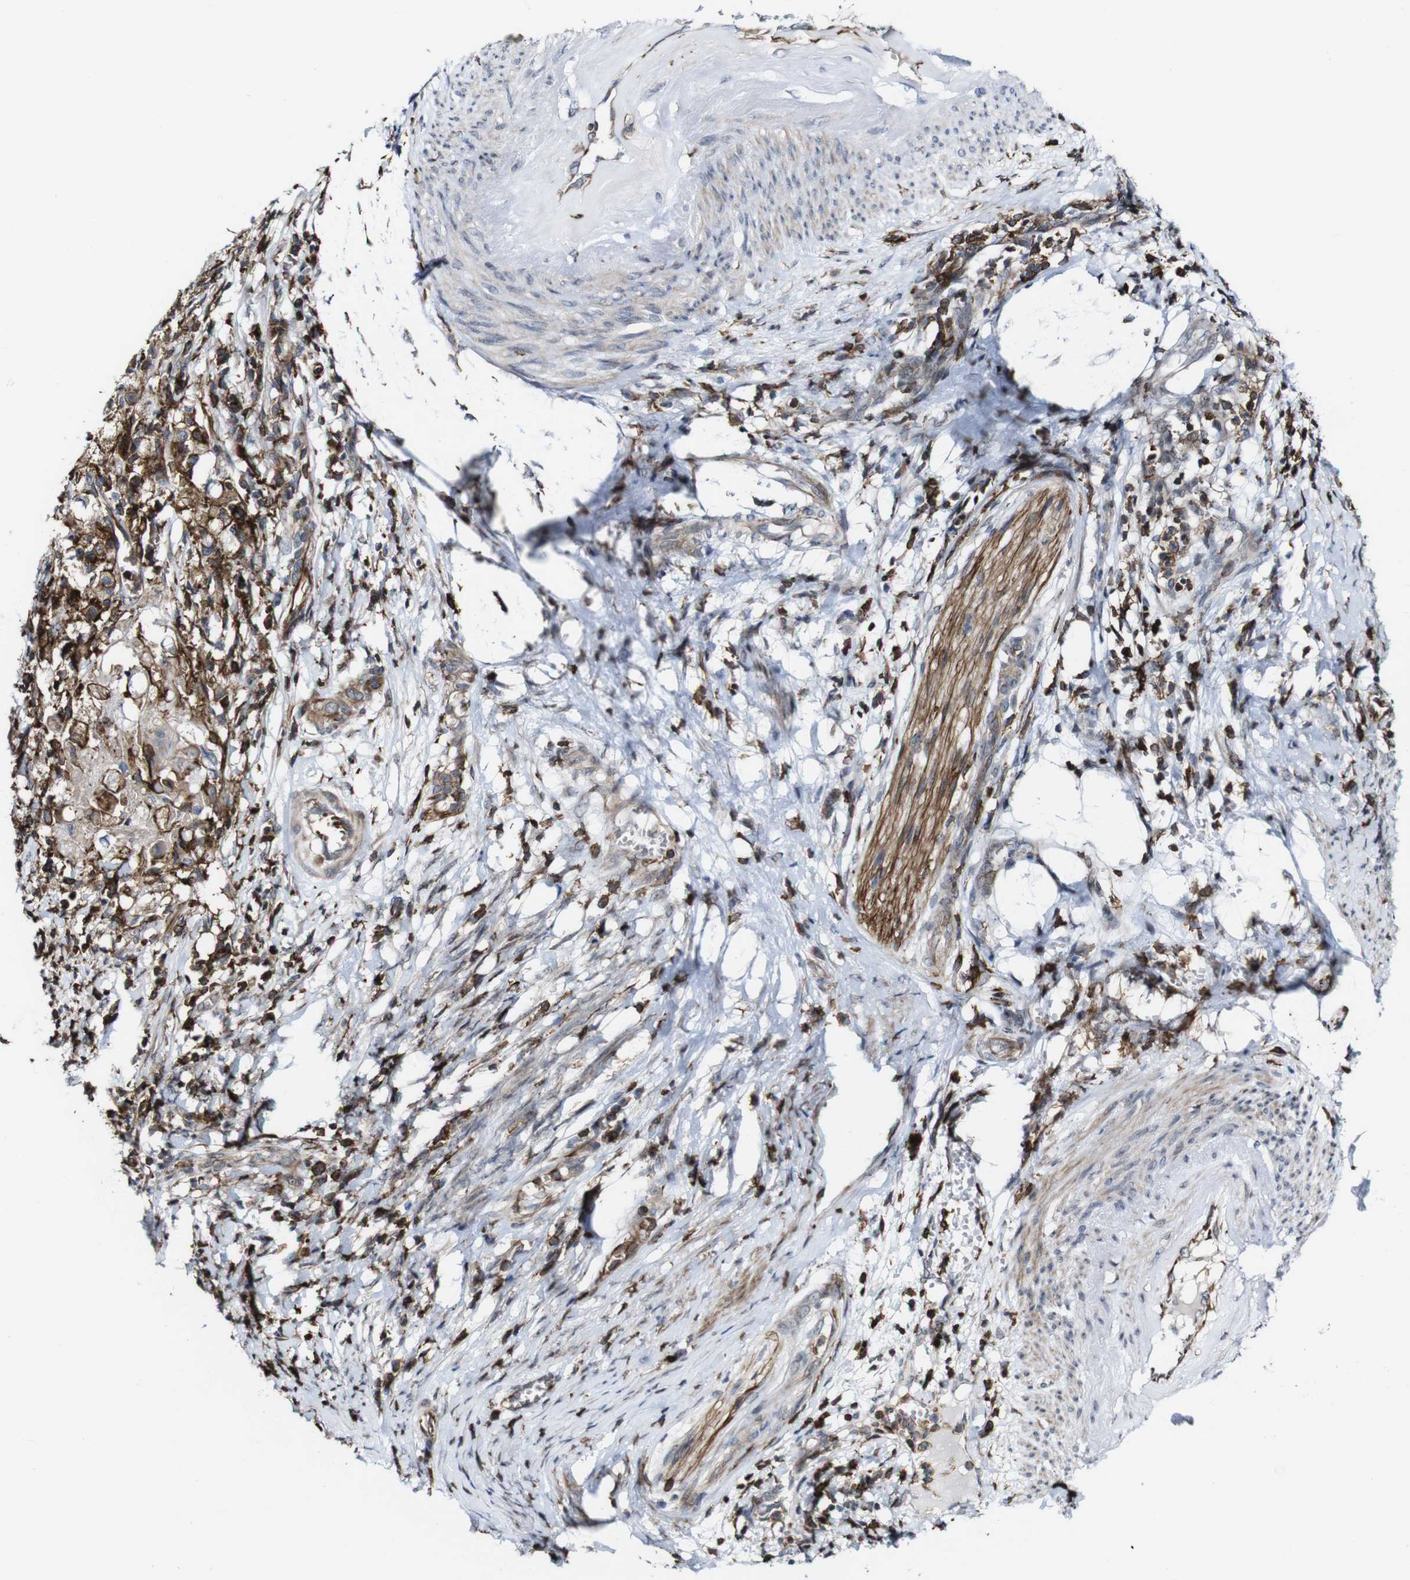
{"staining": {"intensity": "strong", "quantity": ">75%", "location": "cytoplasmic/membranous"}, "tissue": "cervical cancer", "cell_type": "Tumor cells", "image_type": "cancer", "snomed": [{"axis": "morphology", "description": "Squamous cell carcinoma, NOS"}, {"axis": "topography", "description": "Cervix"}], "caption": "The micrograph reveals a brown stain indicating the presence of a protein in the cytoplasmic/membranous of tumor cells in cervical cancer. (DAB (3,3'-diaminobenzidine) IHC with brightfield microscopy, high magnification).", "gene": "JAK2", "patient": {"sex": "female", "age": 39}}